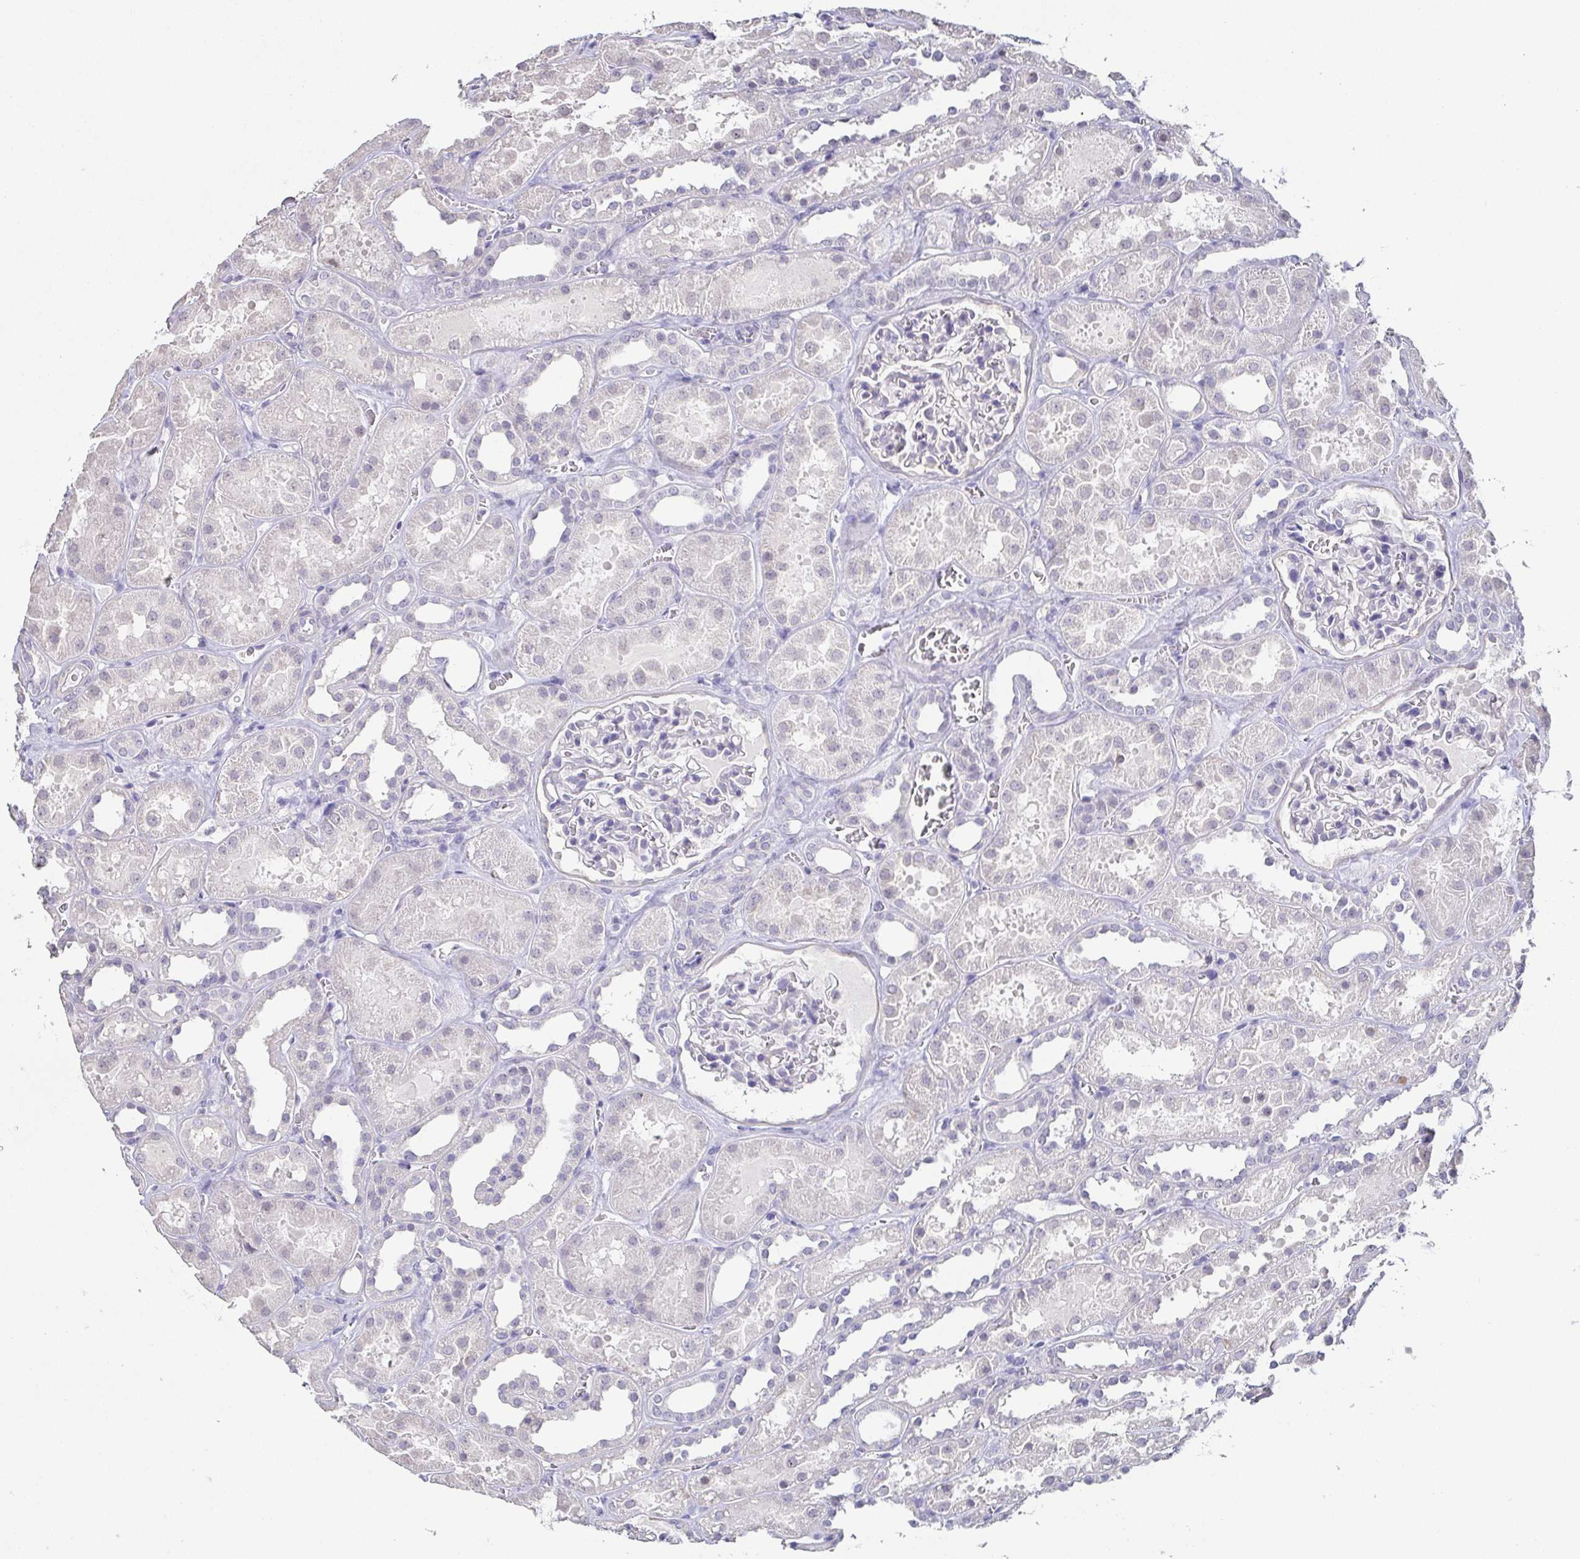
{"staining": {"intensity": "negative", "quantity": "none", "location": "none"}, "tissue": "kidney", "cell_type": "Cells in glomeruli", "image_type": "normal", "snomed": [{"axis": "morphology", "description": "Normal tissue, NOS"}, {"axis": "topography", "description": "Kidney"}], "caption": "The IHC image has no significant staining in cells in glomeruli of kidney. (DAB immunohistochemistry (IHC), high magnification).", "gene": "NEFH", "patient": {"sex": "female", "age": 41}}